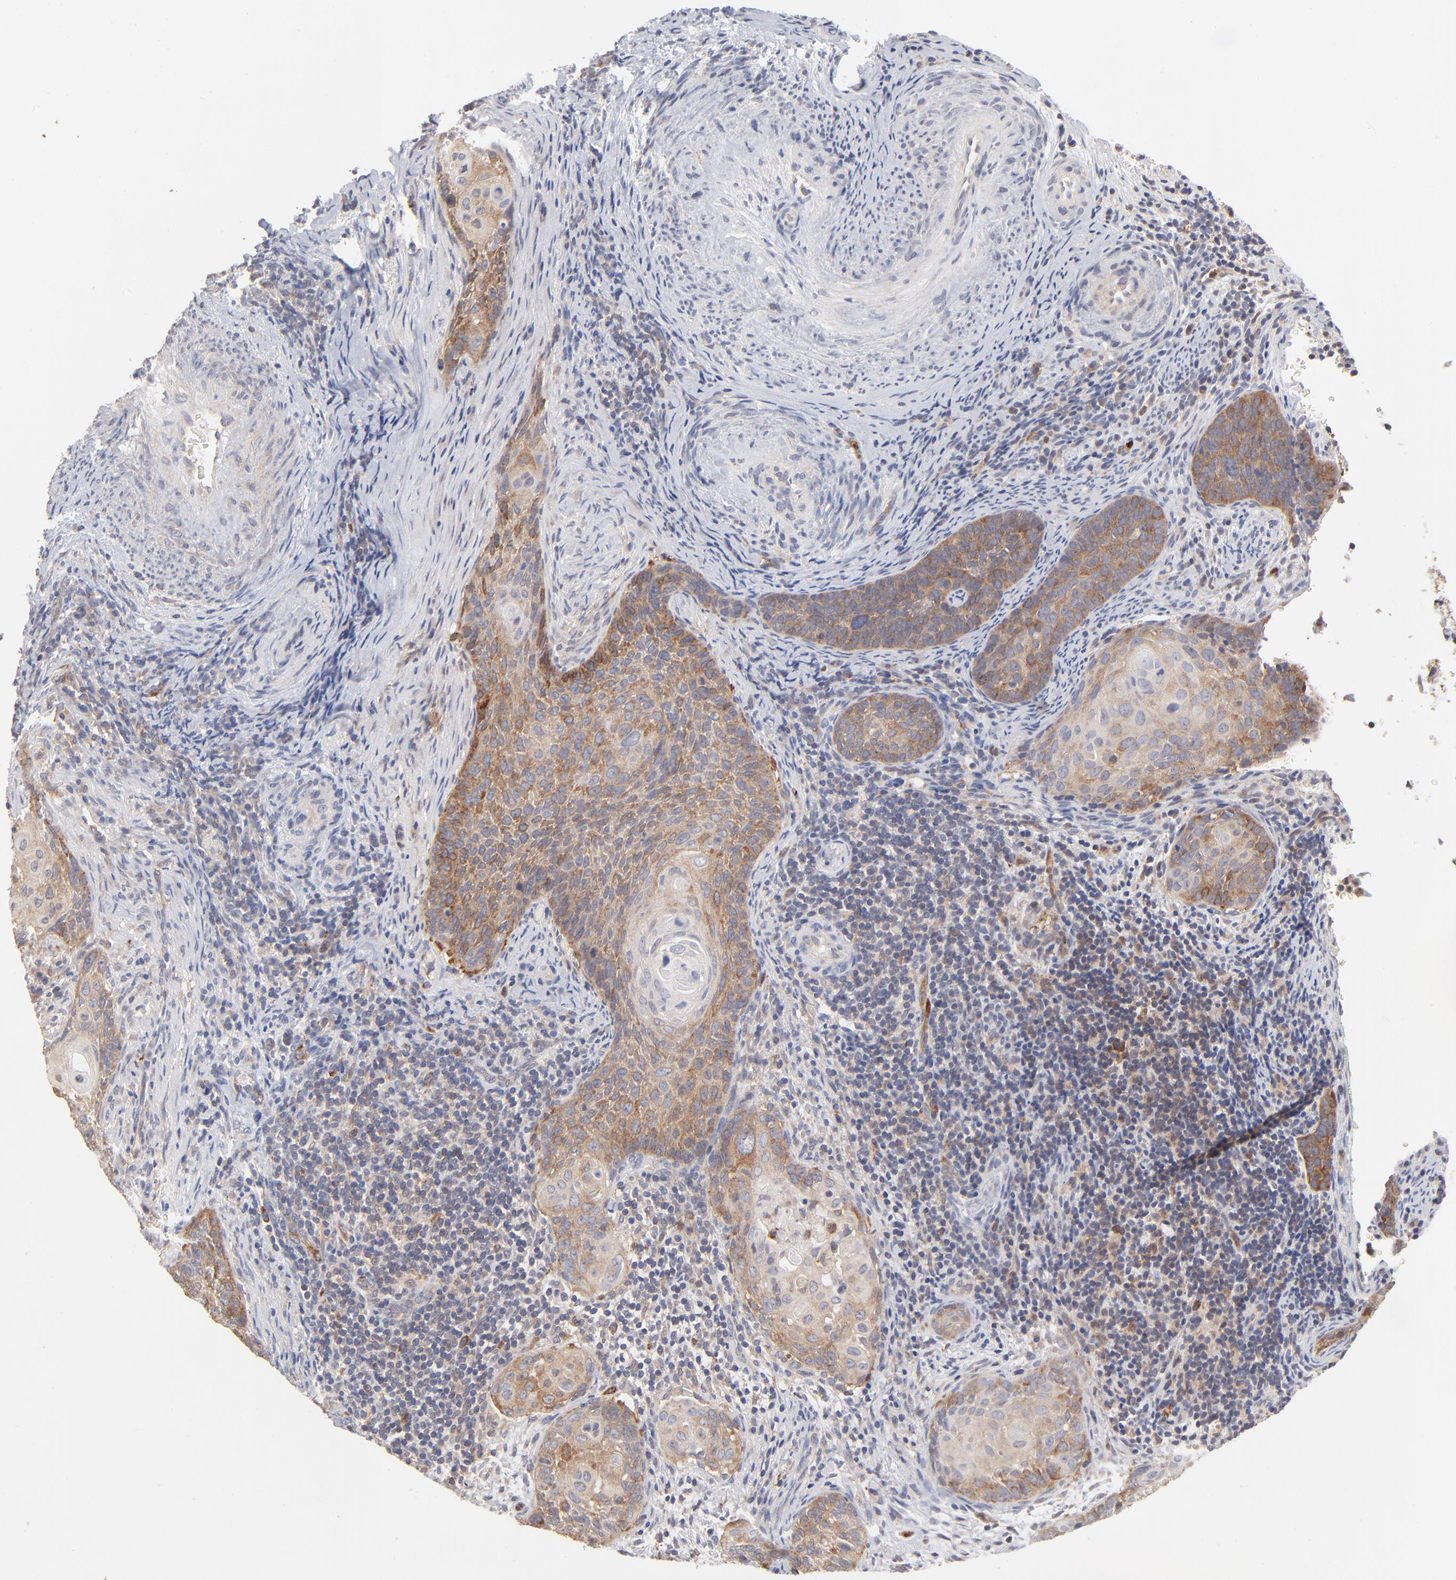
{"staining": {"intensity": "moderate", "quantity": ">75%", "location": "cytoplasmic/membranous"}, "tissue": "cervical cancer", "cell_type": "Tumor cells", "image_type": "cancer", "snomed": [{"axis": "morphology", "description": "Squamous cell carcinoma, NOS"}, {"axis": "topography", "description": "Cervix"}], "caption": "Cervical squamous cell carcinoma was stained to show a protein in brown. There is medium levels of moderate cytoplasmic/membranous staining in about >75% of tumor cells.", "gene": "IVNS1ABP", "patient": {"sex": "female", "age": 33}}